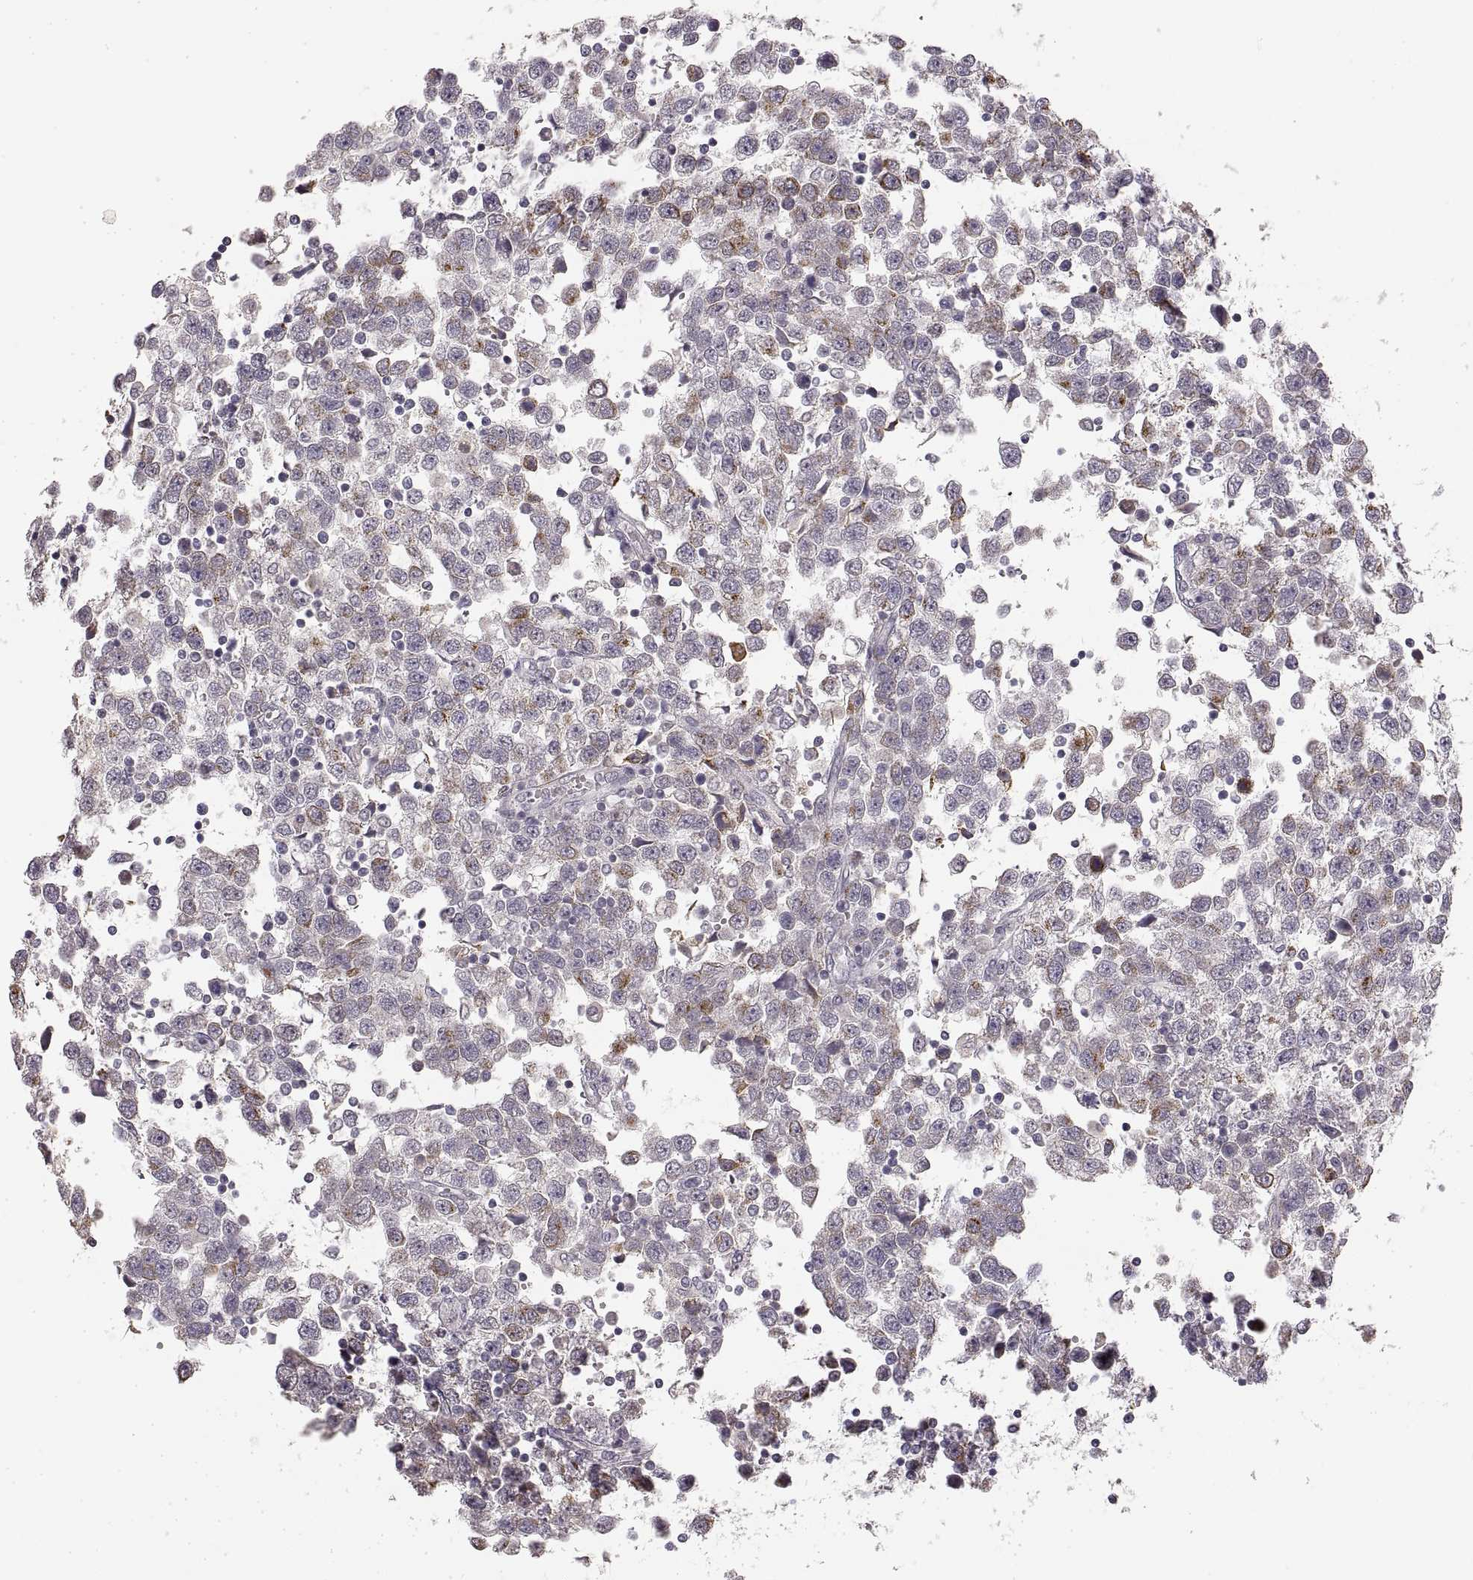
{"staining": {"intensity": "negative", "quantity": "none", "location": "none"}, "tissue": "testis cancer", "cell_type": "Tumor cells", "image_type": "cancer", "snomed": [{"axis": "morphology", "description": "Seminoma, NOS"}, {"axis": "topography", "description": "Testis"}], "caption": "A high-resolution micrograph shows IHC staining of testis seminoma, which exhibits no significant expression in tumor cells.", "gene": "LAMC2", "patient": {"sex": "male", "age": 34}}